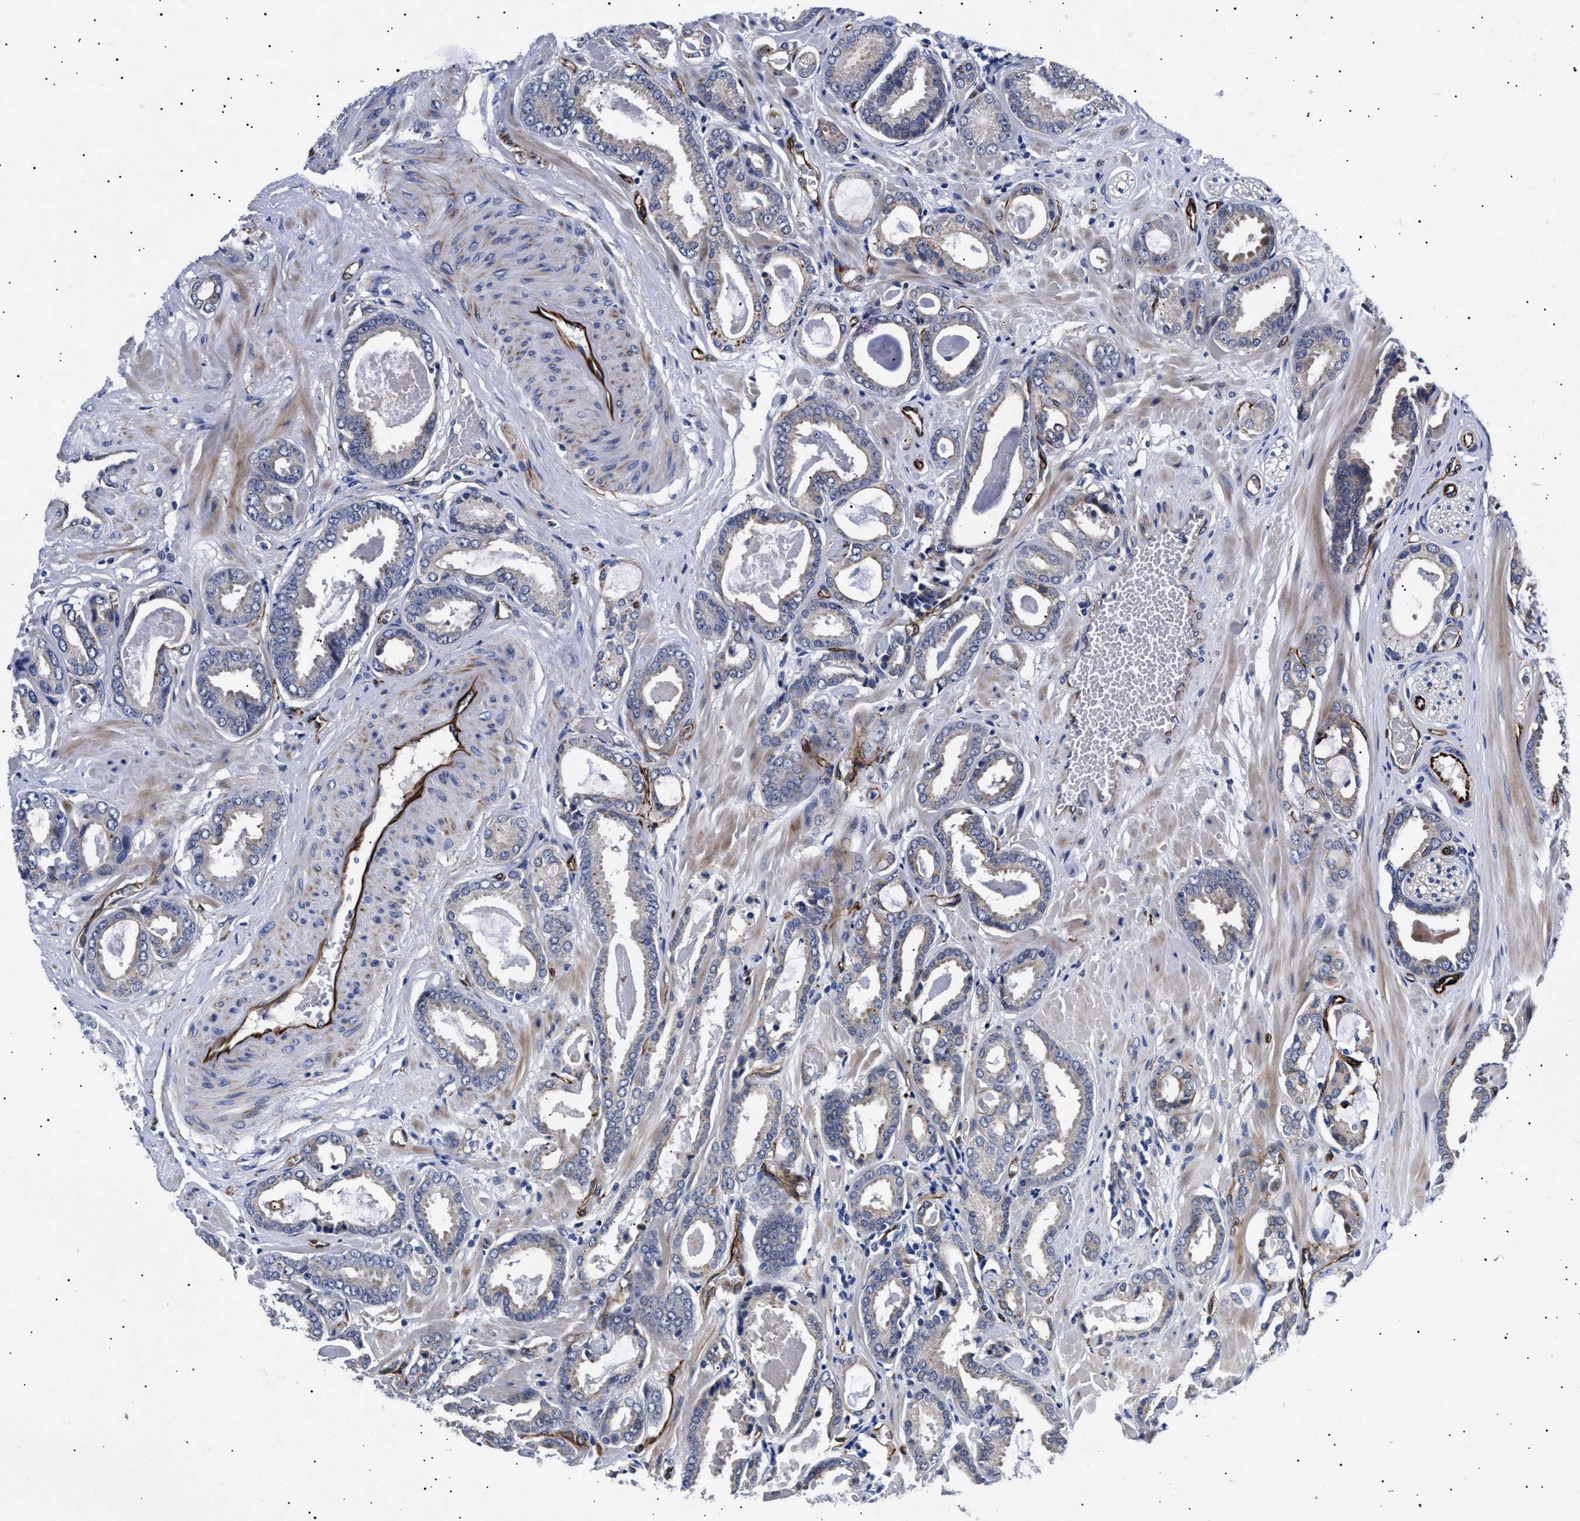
{"staining": {"intensity": "weak", "quantity": "<25%", "location": "cytoplasmic/membranous"}, "tissue": "prostate cancer", "cell_type": "Tumor cells", "image_type": "cancer", "snomed": [{"axis": "morphology", "description": "Adenocarcinoma, Low grade"}, {"axis": "topography", "description": "Prostate"}], "caption": "Human prostate adenocarcinoma (low-grade) stained for a protein using immunohistochemistry displays no positivity in tumor cells.", "gene": "OLFML2A", "patient": {"sex": "male", "age": 53}}